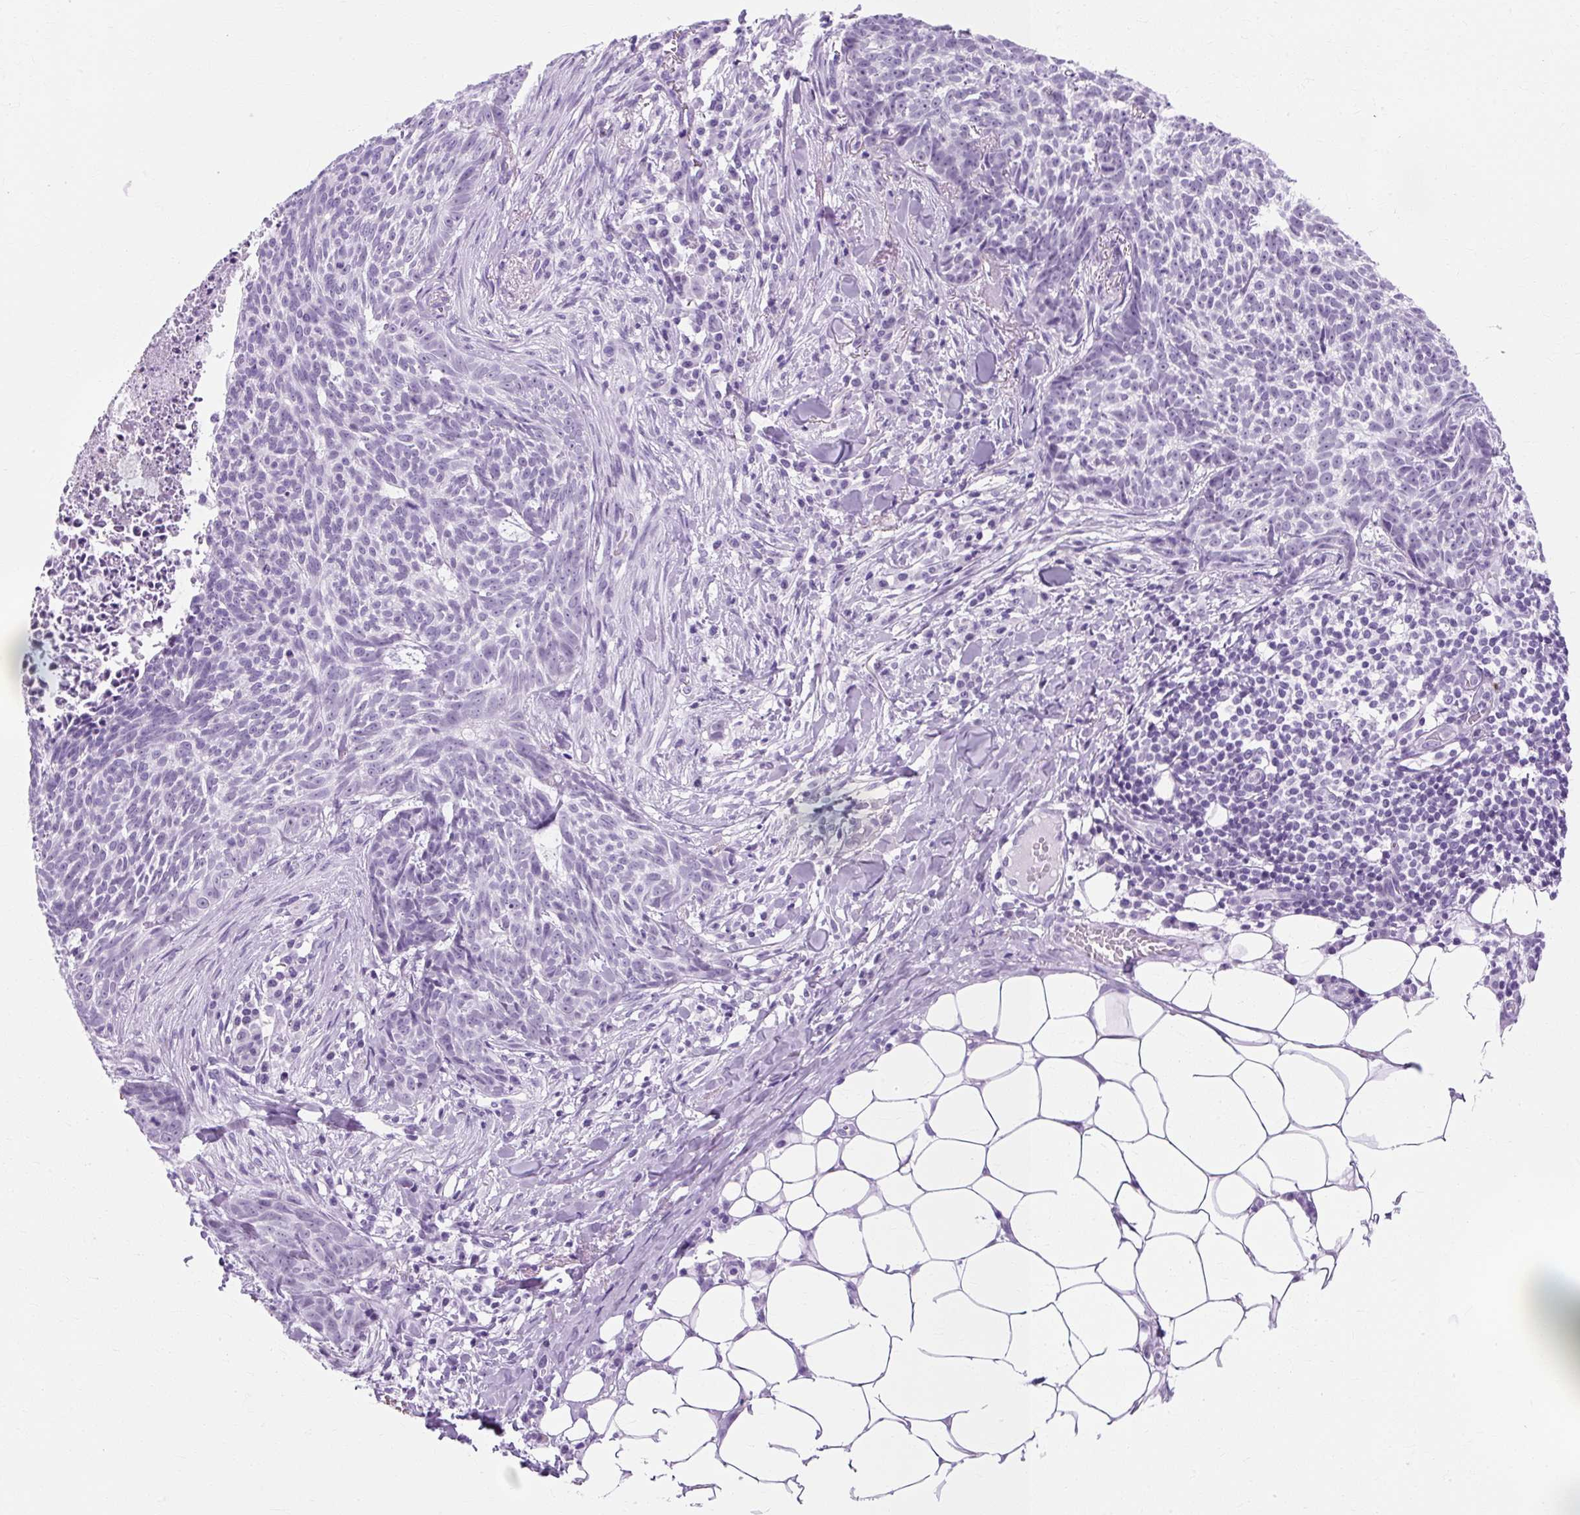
{"staining": {"intensity": "negative", "quantity": "none", "location": "none"}, "tissue": "skin cancer", "cell_type": "Tumor cells", "image_type": "cancer", "snomed": [{"axis": "morphology", "description": "Basal cell carcinoma"}, {"axis": "topography", "description": "Skin"}], "caption": "Tumor cells show no significant protein expression in skin cancer.", "gene": "RYBP", "patient": {"sex": "female", "age": 93}}